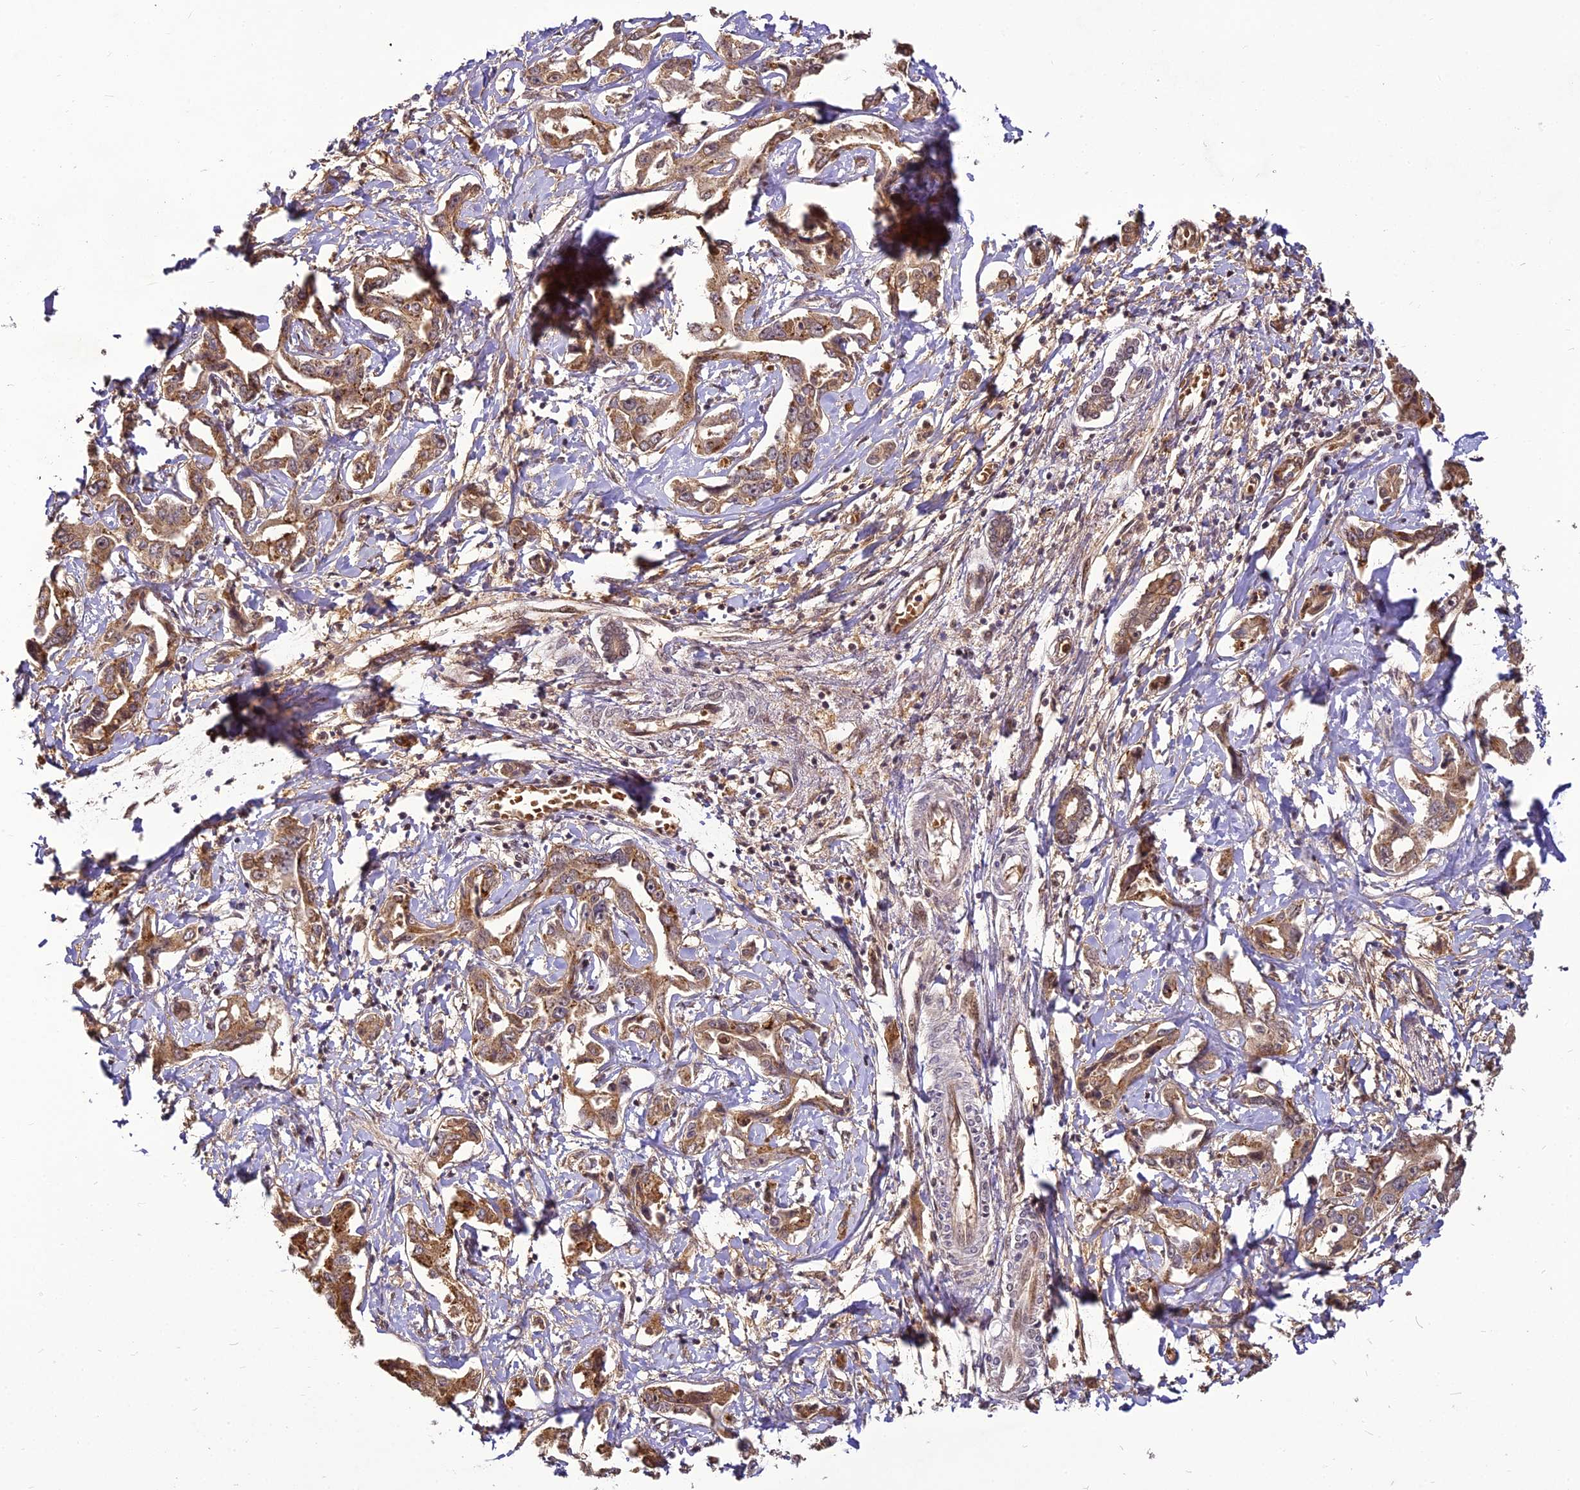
{"staining": {"intensity": "moderate", "quantity": ">75%", "location": "cytoplasmic/membranous"}, "tissue": "liver cancer", "cell_type": "Tumor cells", "image_type": "cancer", "snomed": [{"axis": "morphology", "description": "Cholangiocarcinoma"}, {"axis": "topography", "description": "Liver"}], "caption": "Liver cholangiocarcinoma stained with a protein marker displays moderate staining in tumor cells.", "gene": "BCDIN3D", "patient": {"sex": "male", "age": 59}}